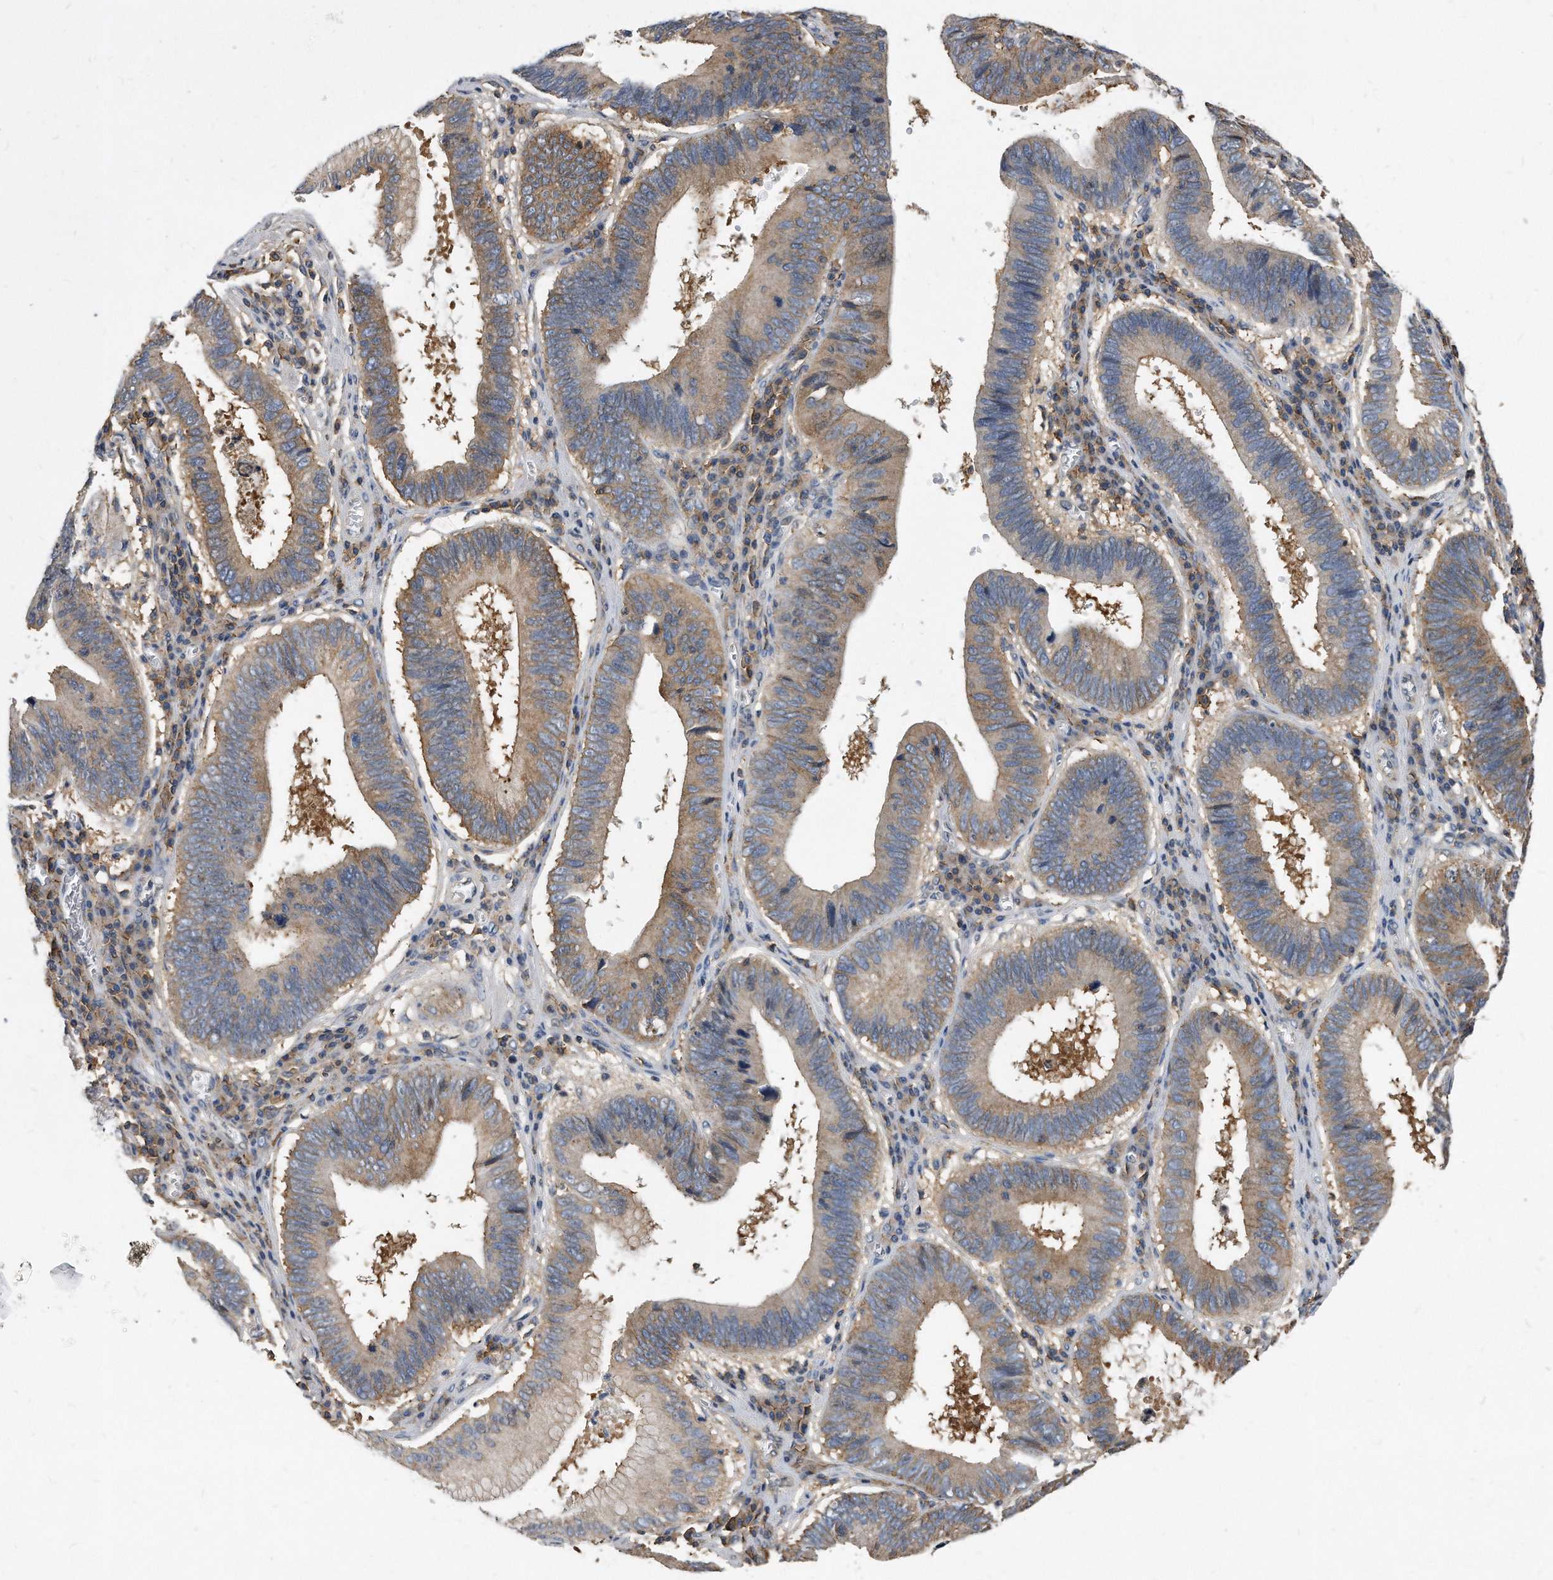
{"staining": {"intensity": "moderate", "quantity": "25%-75%", "location": "cytoplasmic/membranous"}, "tissue": "stomach cancer", "cell_type": "Tumor cells", "image_type": "cancer", "snomed": [{"axis": "morphology", "description": "Adenocarcinoma, NOS"}, {"axis": "topography", "description": "Stomach"}], "caption": "A high-resolution micrograph shows immunohistochemistry staining of stomach adenocarcinoma, which demonstrates moderate cytoplasmic/membranous expression in approximately 25%-75% of tumor cells.", "gene": "ATG5", "patient": {"sex": "male", "age": 59}}